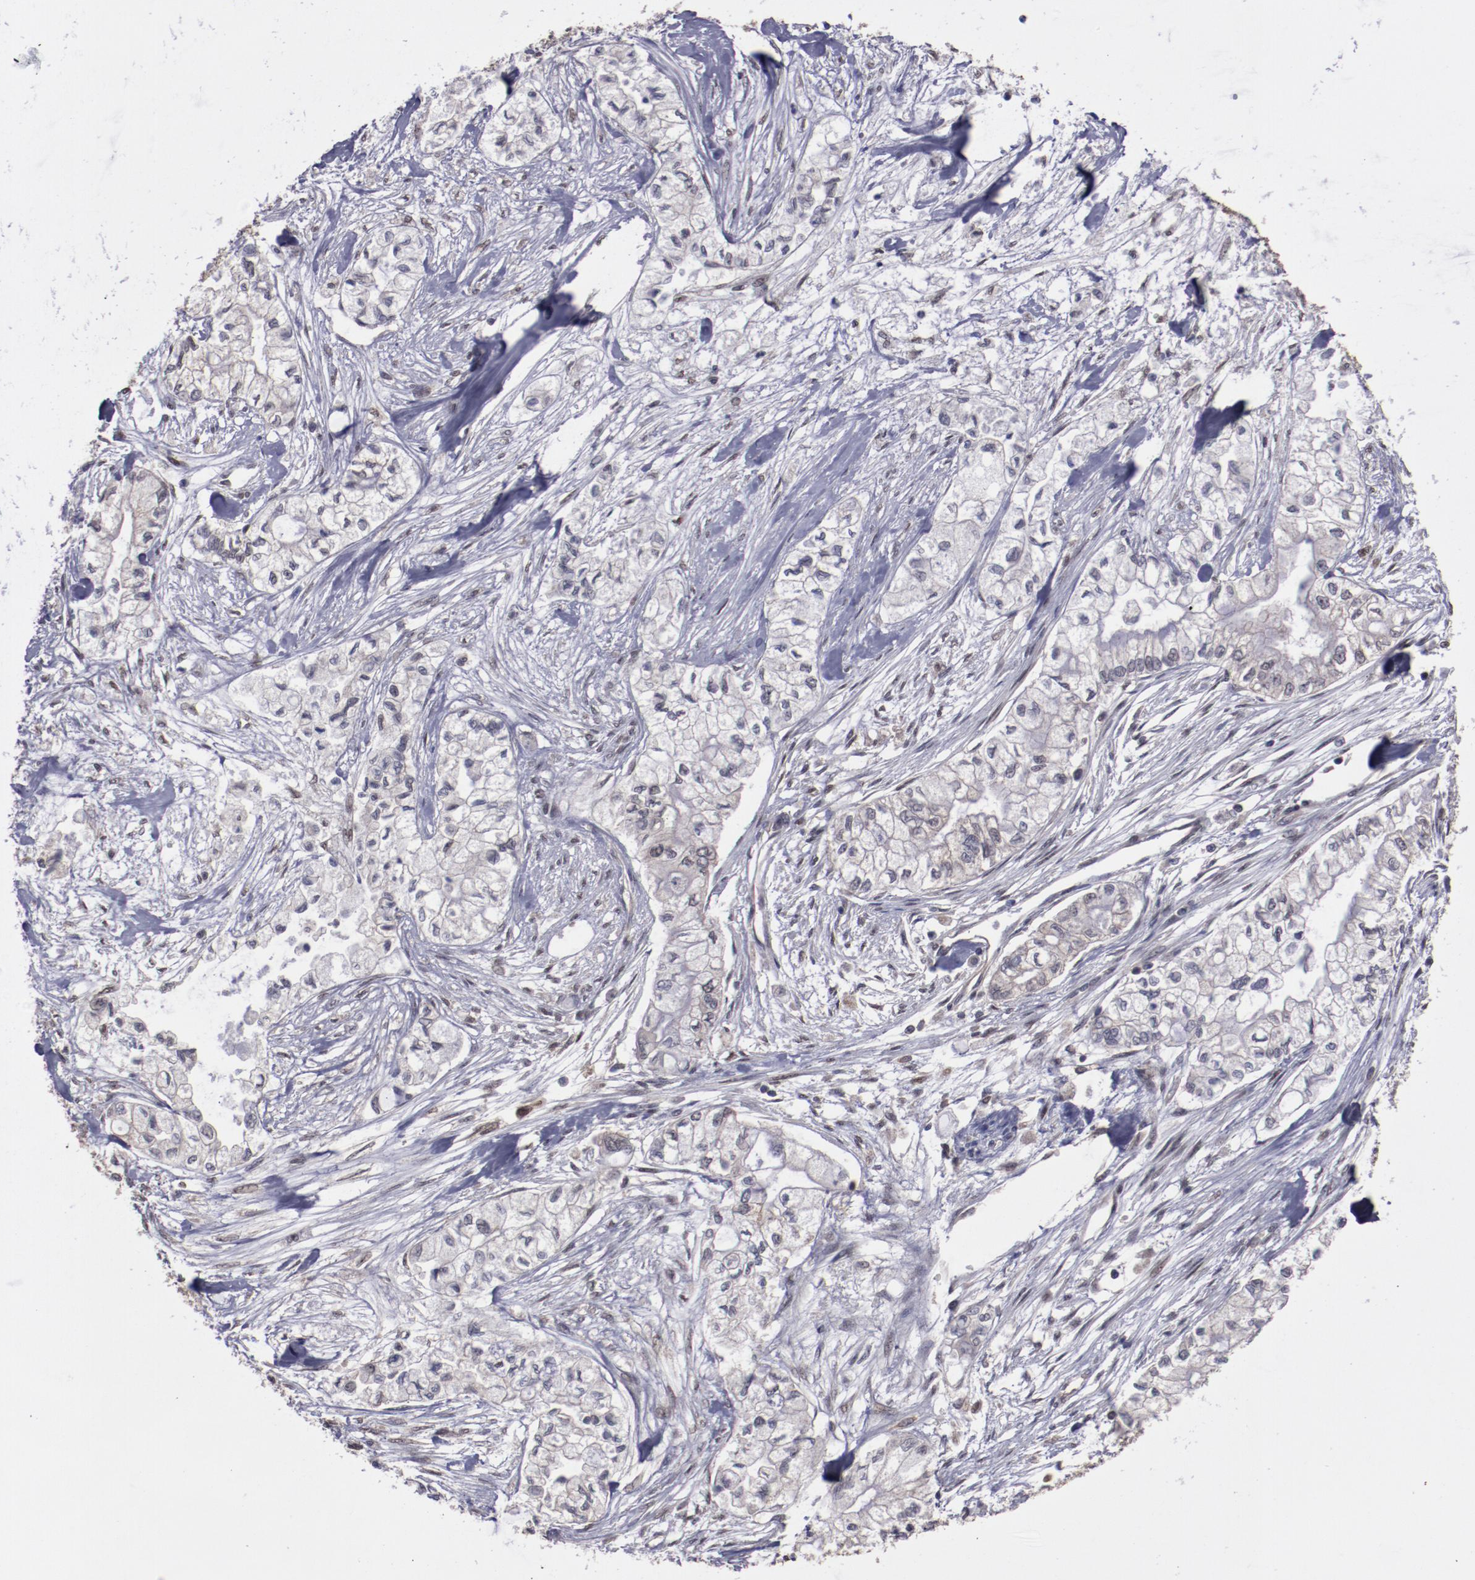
{"staining": {"intensity": "weak", "quantity": "<25%", "location": "nuclear"}, "tissue": "pancreatic cancer", "cell_type": "Tumor cells", "image_type": "cancer", "snomed": [{"axis": "morphology", "description": "Adenocarcinoma, NOS"}, {"axis": "topography", "description": "Pancreas"}], "caption": "A high-resolution photomicrograph shows immunohistochemistry (IHC) staining of adenocarcinoma (pancreatic), which reveals no significant positivity in tumor cells.", "gene": "ARNT", "patient": {"sex": "male", "age": 79}}